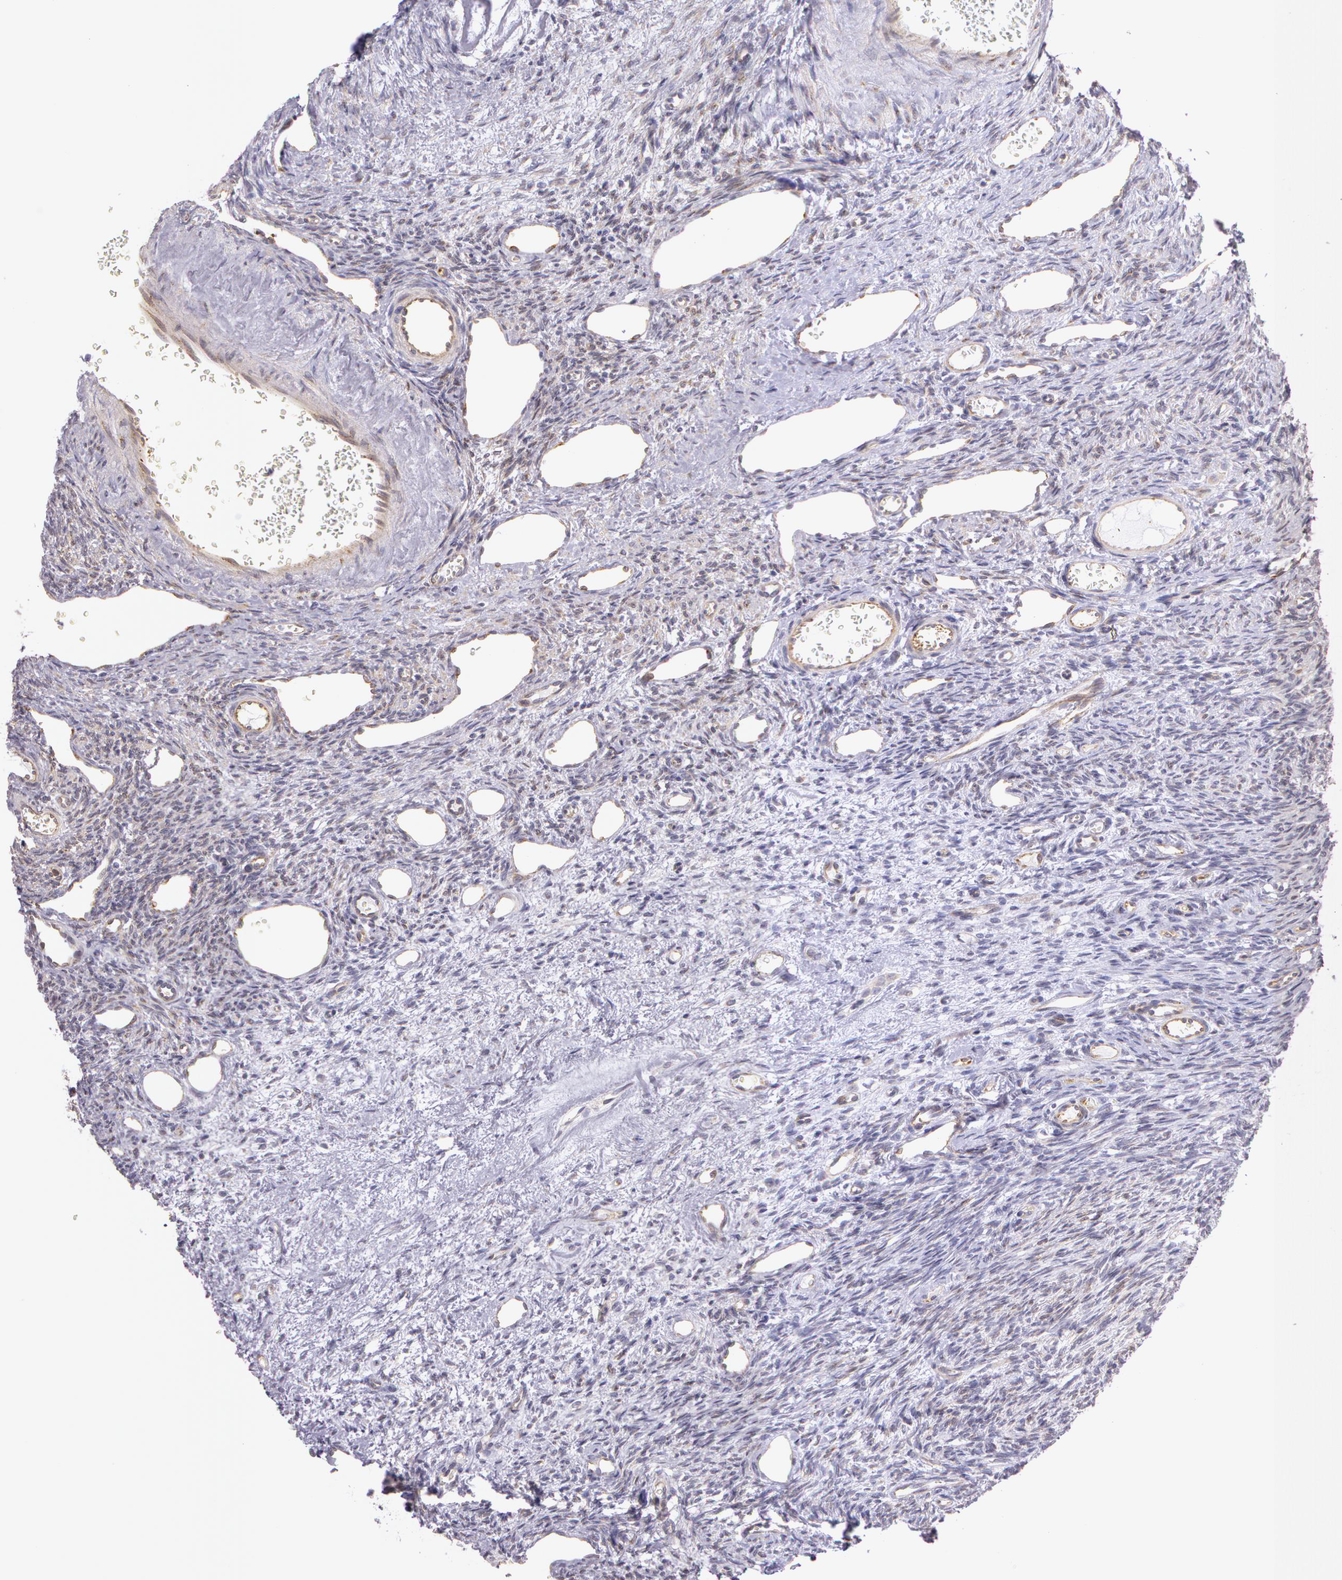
{"staining": {"intensity": "weak", "quantity": "25%-75%", "location": "cytoplasmic/membranous"}, "tissue": "ovary", "cell_type": "Ovarian stroma cells", "image_type": "normal", "snomed": [{"axis": "morphology", "description": "Normal tissue, NOS"}, {"axis": "topography", "description": "Ovary"}], "caption": "Ovary stained with immunohistochemistry shows weak cytoplasmic/membranous staining in approximately 25%-75% of ovarian stroma cells. The staining is performed using DAB brown chromogen to label protein expression. The nuclei are counter-stained blue using hematoxylin.", "gene": "APP", "patient": {"sex": "female", "age": 33}}